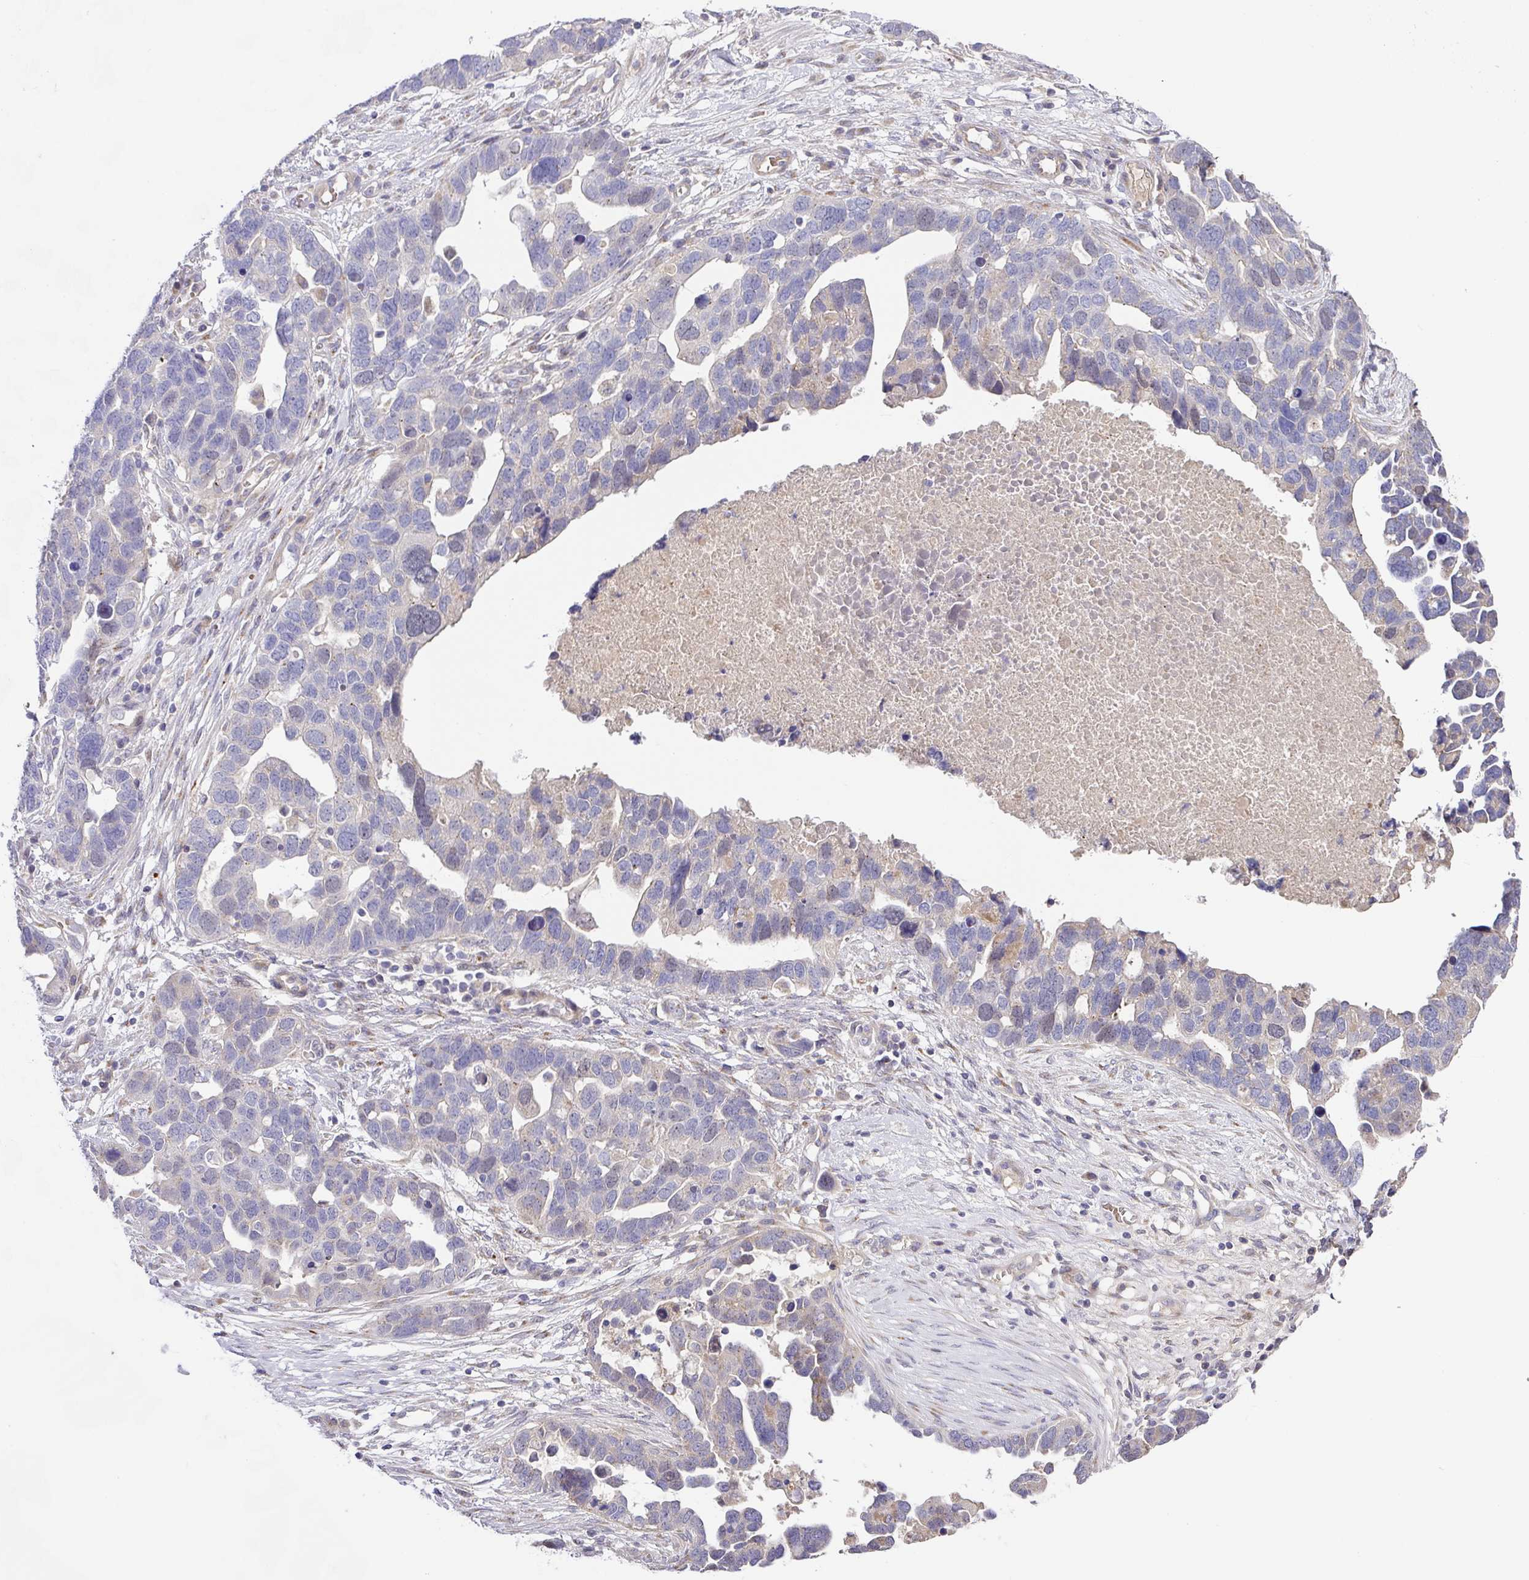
{"staining": {"intensity": "negative", "quantity": "none", "location": "none"}, "tissue": "ovarian cancer", "cell_type": "Tumor cells", "image_type": "cancer", "snomed": [{"axis": "morphology", "description": "Cystadenocarcinoma, serous, NOS"}, {"axis": "topography", "description": "Ovary"}], "caption": "High power microscopy histopathology image of an immunohistochemistry (IHC) image of ovarian cancer (serous cystadenocarcinoma), revealing no significant staining in tumor cells.", "gene": "TARM1", "patient": {"sex": "female", "age": 54}}